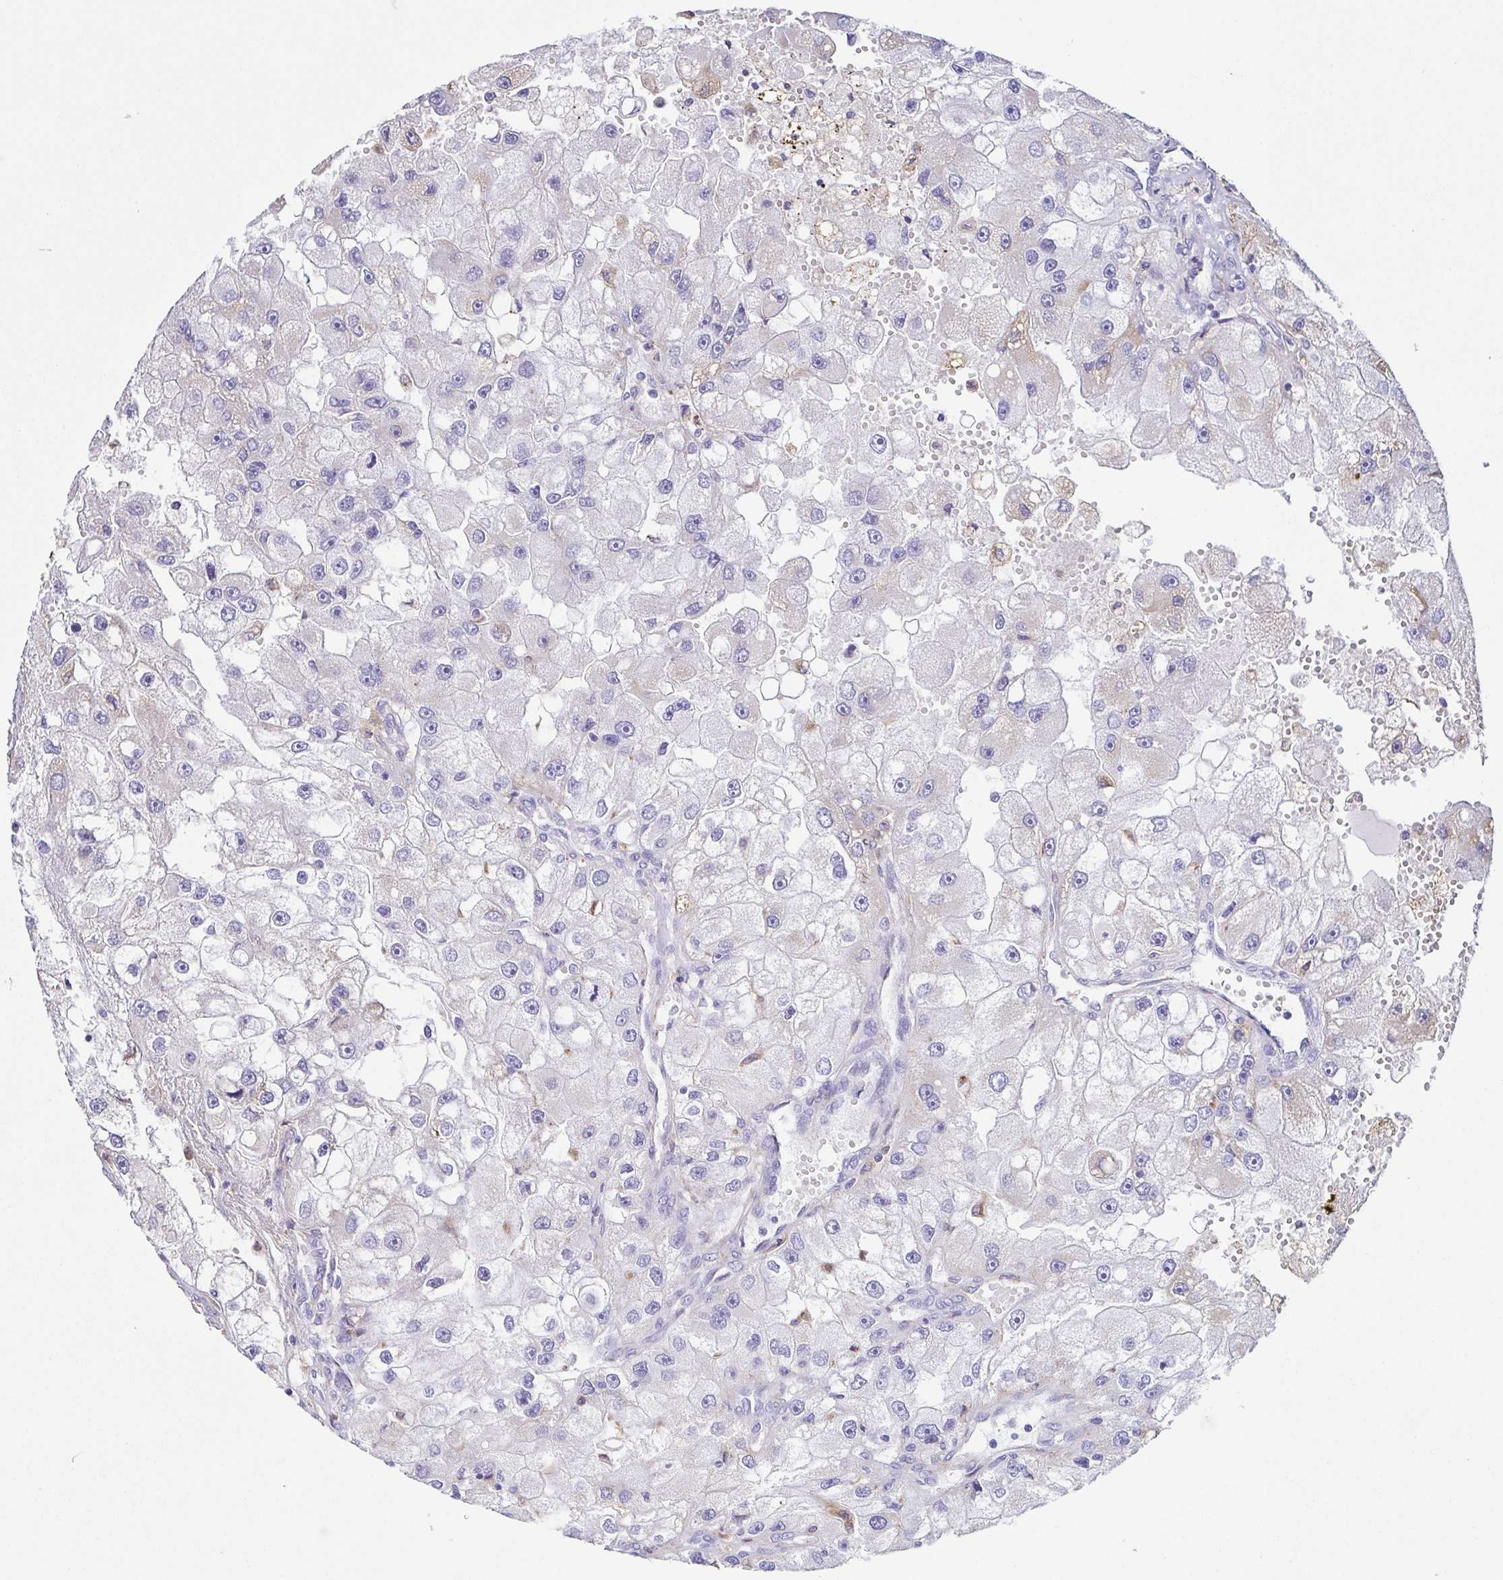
{"staining": {"intensity": "negative", "quantity": "none", "location": "none"}, "tissue": "renal cancer", "cell_type": "Tumor cells", "image_type": "cancer", "snomed": [{"axis": "morphology", "description": "Adenocarcinoma, NOS"}, {"axis": "topography", "description": "Kidney"}], "caption": "An immunohistochemistry histopathology image of renal cancer is shown. There is no staining in tumor cells of renal cancer. (Brightfield microscopy of DAB (3,3'-diaminobenzidine) IHC at high magnification).", "gene": "ANXA10", "patient": {"sex": "male", "age": 63}}